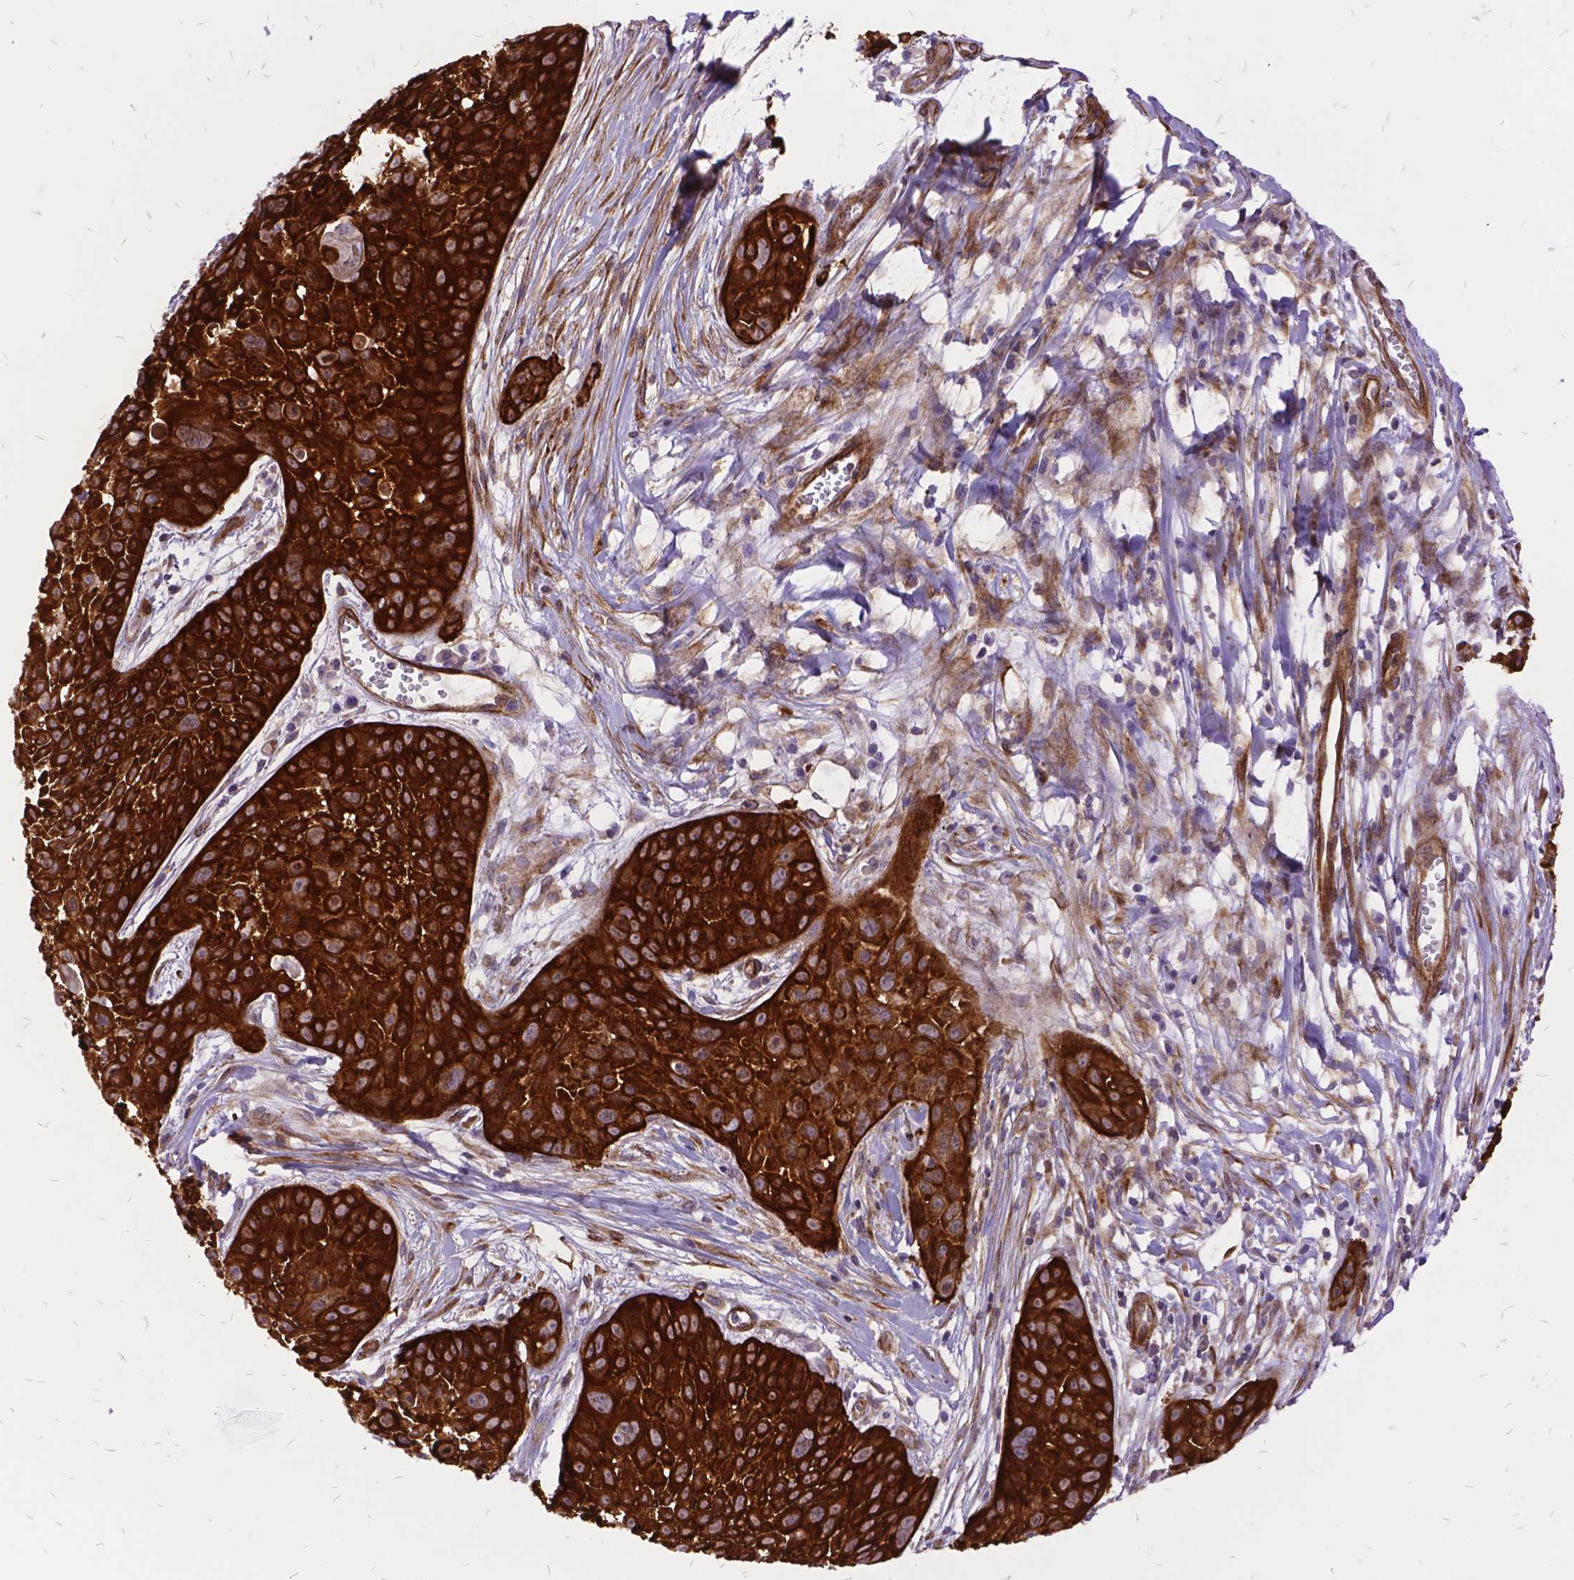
{"staining": {"intensity": "strong", "quantity": ">75%", "location": "cytoplasmic/membranous"}, "tissue": "skin cancer", "cell_type": "Tumor cells", "image_type": "cancer", "snomed": [{"axis": "morphology", "description": "Squamous cell carcinoma, NOS"}, {"axis": "topography", "description": "Skin"}, {"axis": "topography", "description": "Anal"}], "caption": "IHC histopathology image of human skin cancer (squamous cell carcinoma) stained for a protein (brown), which demonstrates high levels of strong cytoplasmic/membranous positivity in about >75% of tumor cells.", "gene": "GRB7", "patient": {"sex": "female", "age": 75}}